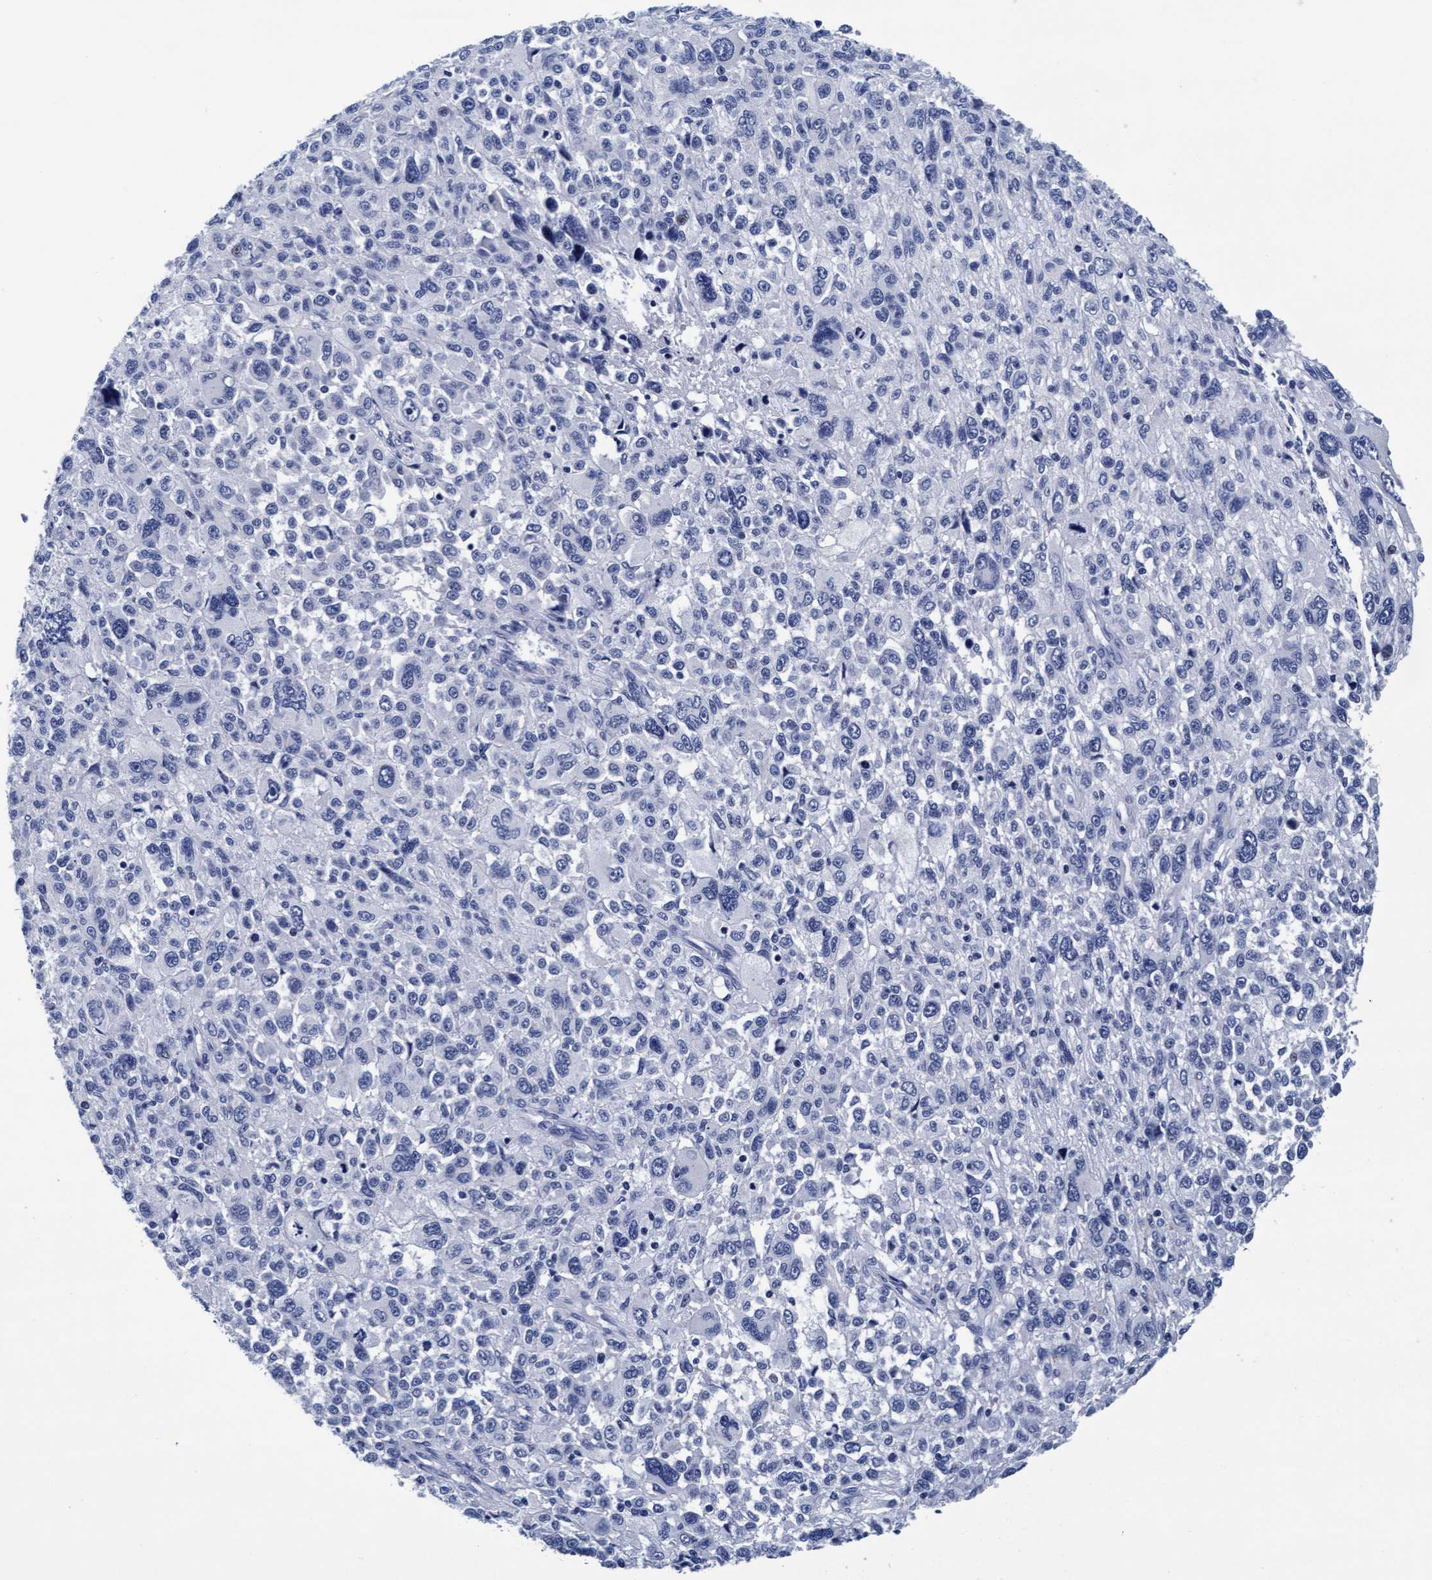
{"staining": {"intensity": "negative", "quantity": "none", "location": "none"}, "tissue": "melanoma", "cell_type": "Tumor cells", "image_type": "cancer", "snomed": [{"axis": "morphology", "description": "Malignant melanoma, NOS"}, {"axis": "topography", "description": "Skin"}], "caption": "Tumor cells are negative for brown protein staining in malignant melanoma. (DAB (3,3'-diaminobenzidine) immunohistochemistry with hematoxylin counter stain).", "gene": "ARSG", "patient": {"sex": "female", "age": 55}}